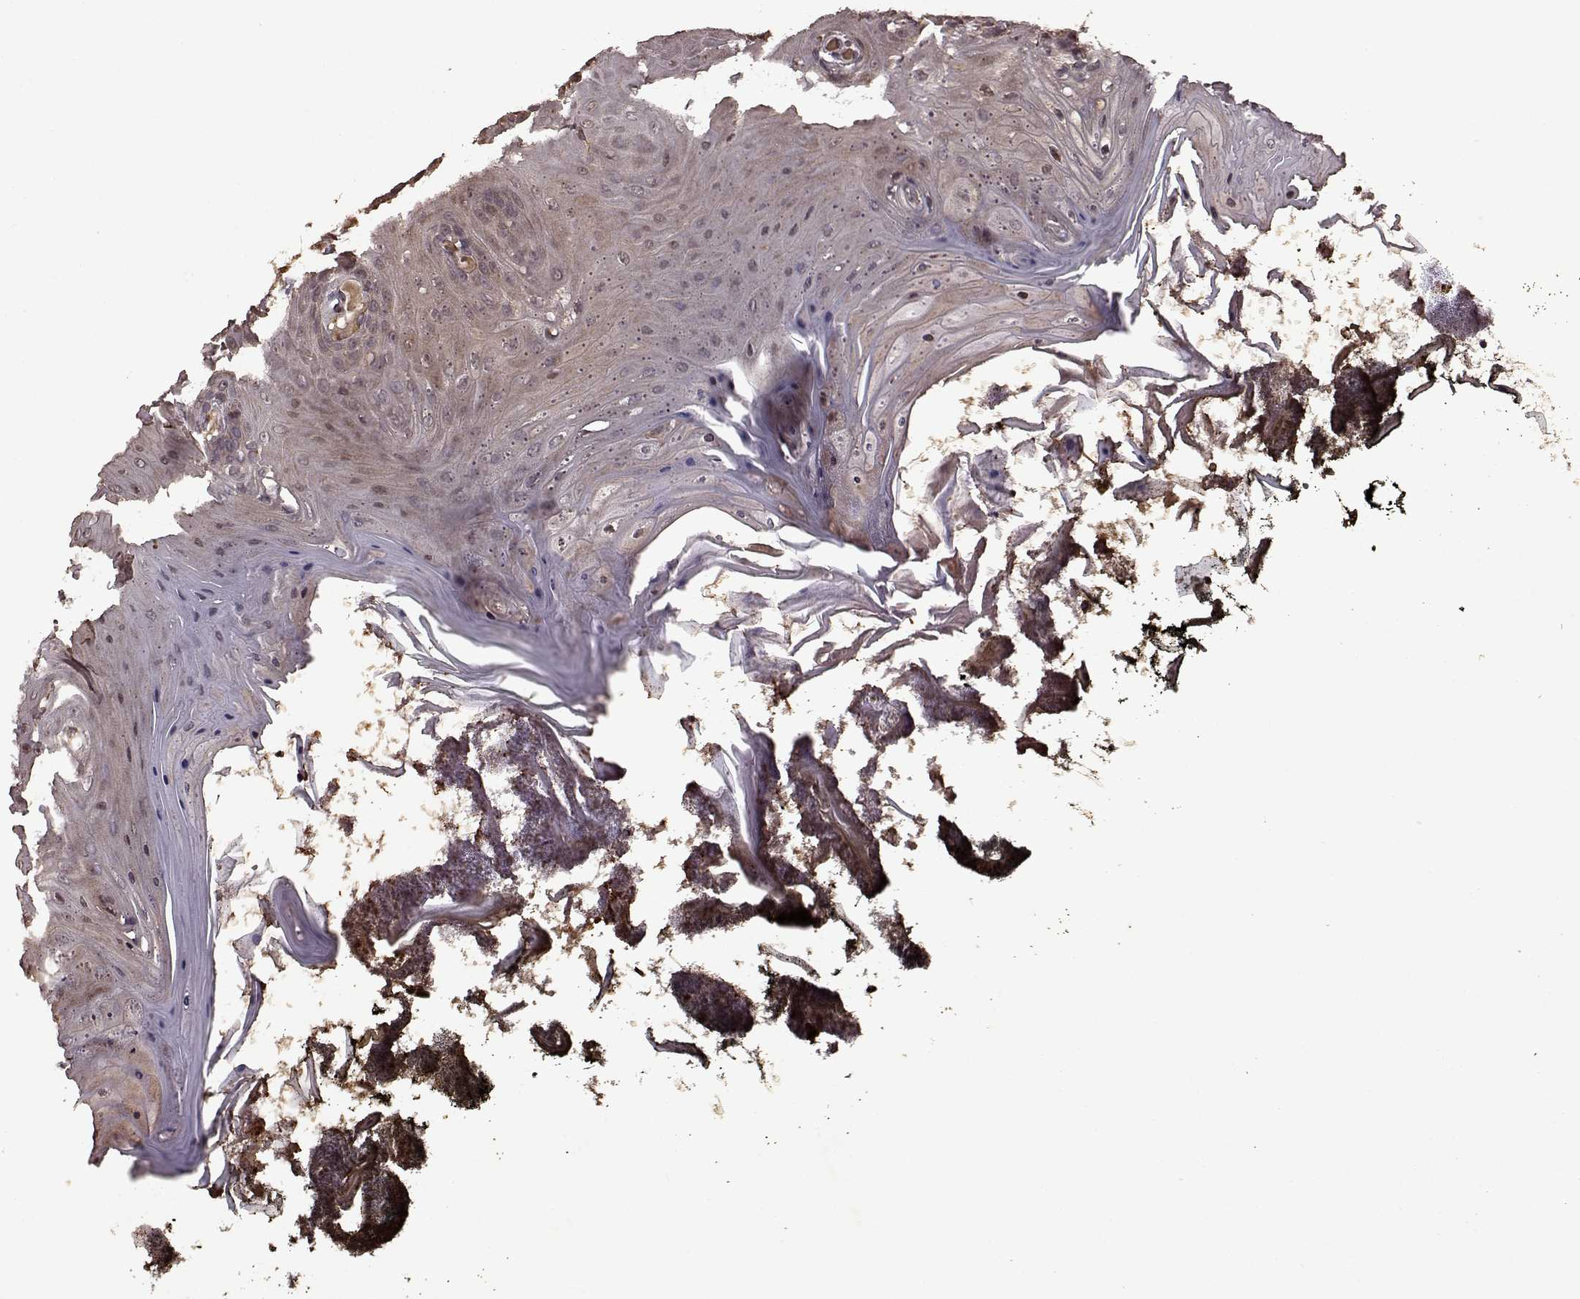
{"staining": {"intensity": "weak", "quantity": "<25%", "location": "cytoplasmic/membranous,nuclear"}, "tissue": "oral mucosa", "cell_type": "Squamous epithelial cells", "image_type": "normal", "snomed": [{"axis": "morphology", "description": "Normal tissue, NOS"}, {"axis": "topography", "description": "Oral tissue"}], "caption": "The immunohistochemistry micrograph has no significant positivity in squamous epithelial cells of oral mucosa. Nuclei are stained in blue.", "gene": "FBXW11", "patient": {"sex": "male", "age": 9}}